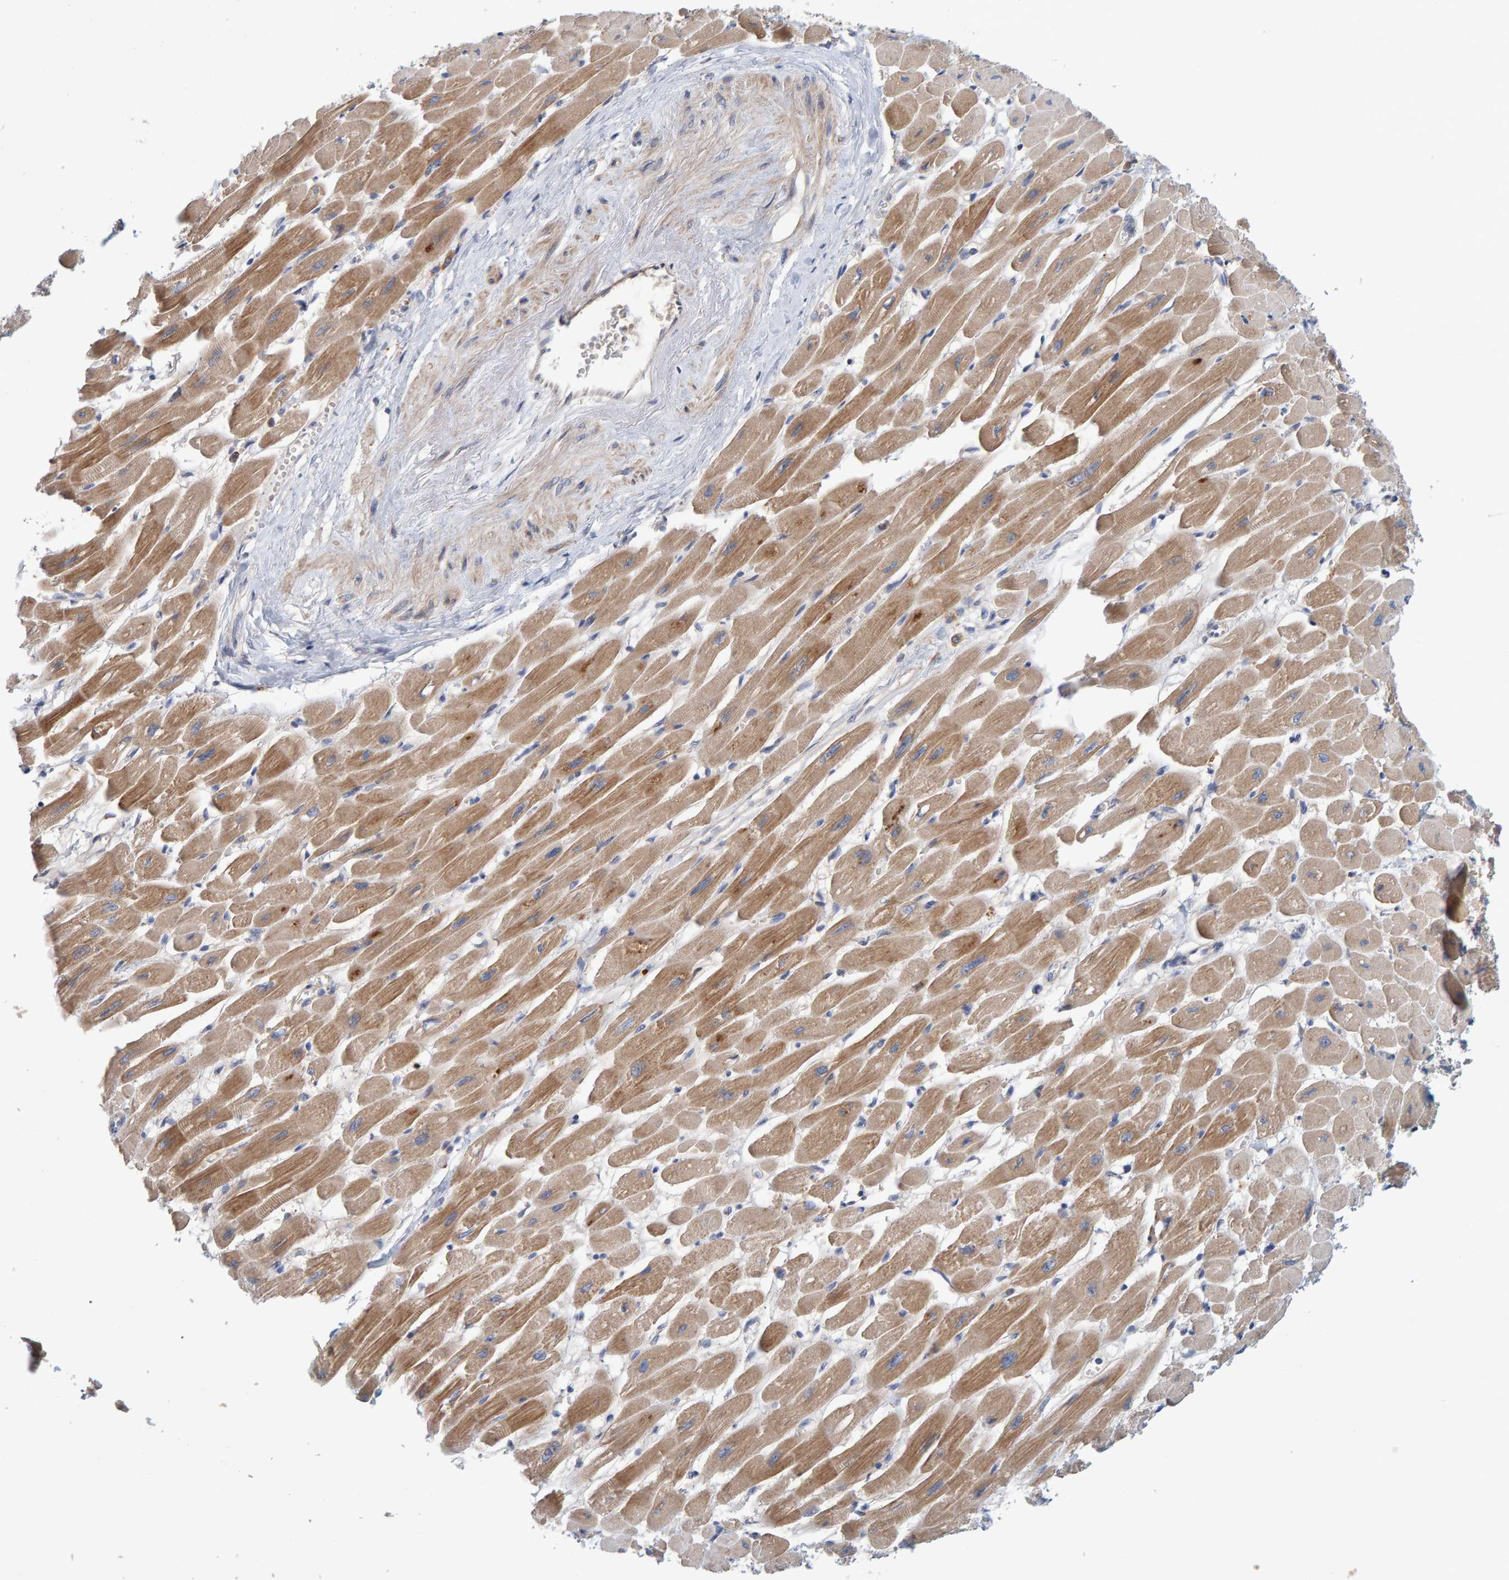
{"staining": {"intensity": "moderate", "quantity": ">75%", "location": "cytoplasmic/membranous"}, "tissue": "heart muscle", "cell_type": "Cardiomyocytes", "image_type": "normal", "snomed": [{"axis": "morphology", "description": "Normal tissue, NOS"}, {"axis": "topography", "description": "Heart"}], "caption": "A brown stain labels moderate cytoplasmic/membranous expression of a protein in cardiomyocytes of unremarkable heart muscle.", "gene": "TATDN1", "patient": {"sex": "female", "age": 54}}